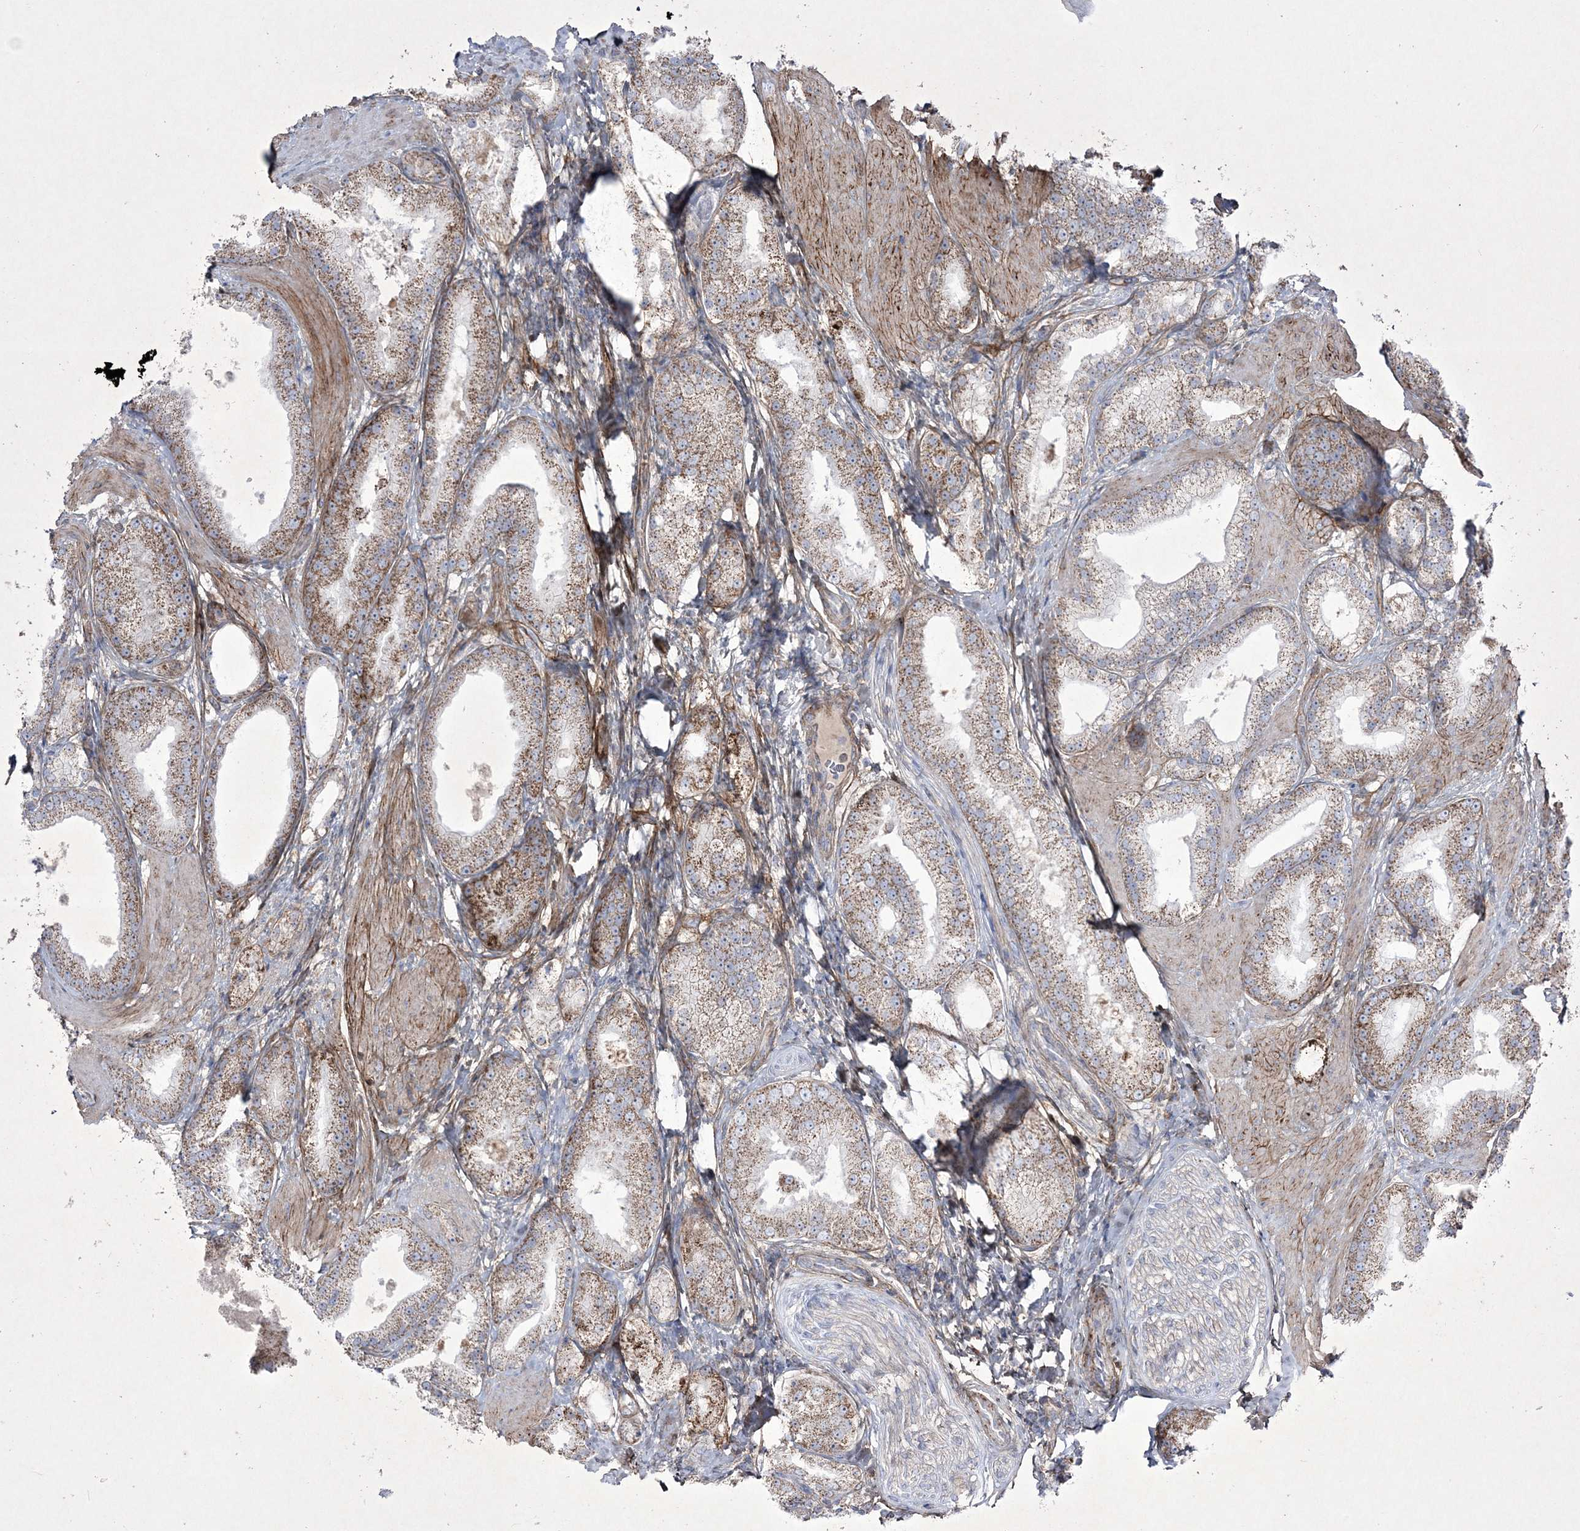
{"staining": {"intensity": "moderate", "quantity": ">75%", "location": "cytoplasmic/membranous"}, "tissue": "prostate cancer", "cell_type": "Tumor cells", "image_type": "cancer", "snomed": [{"axis": "morphology", "description": "Adenocarcinoma, Low grade"}, {"axis": "topography", "description": "Prostate"}], "caption": "A medium amount of moderate cytoplasmic/membranous positivity is identified in approximately >75% of tumor cells in prostate cancer (low-grade adenocarcinoma) tissue. (brown staining indicates protein expression, while blue staining denotes nuclei).", "gene": "RICTOR", "patient": {"sex": "male", "age": 67}}